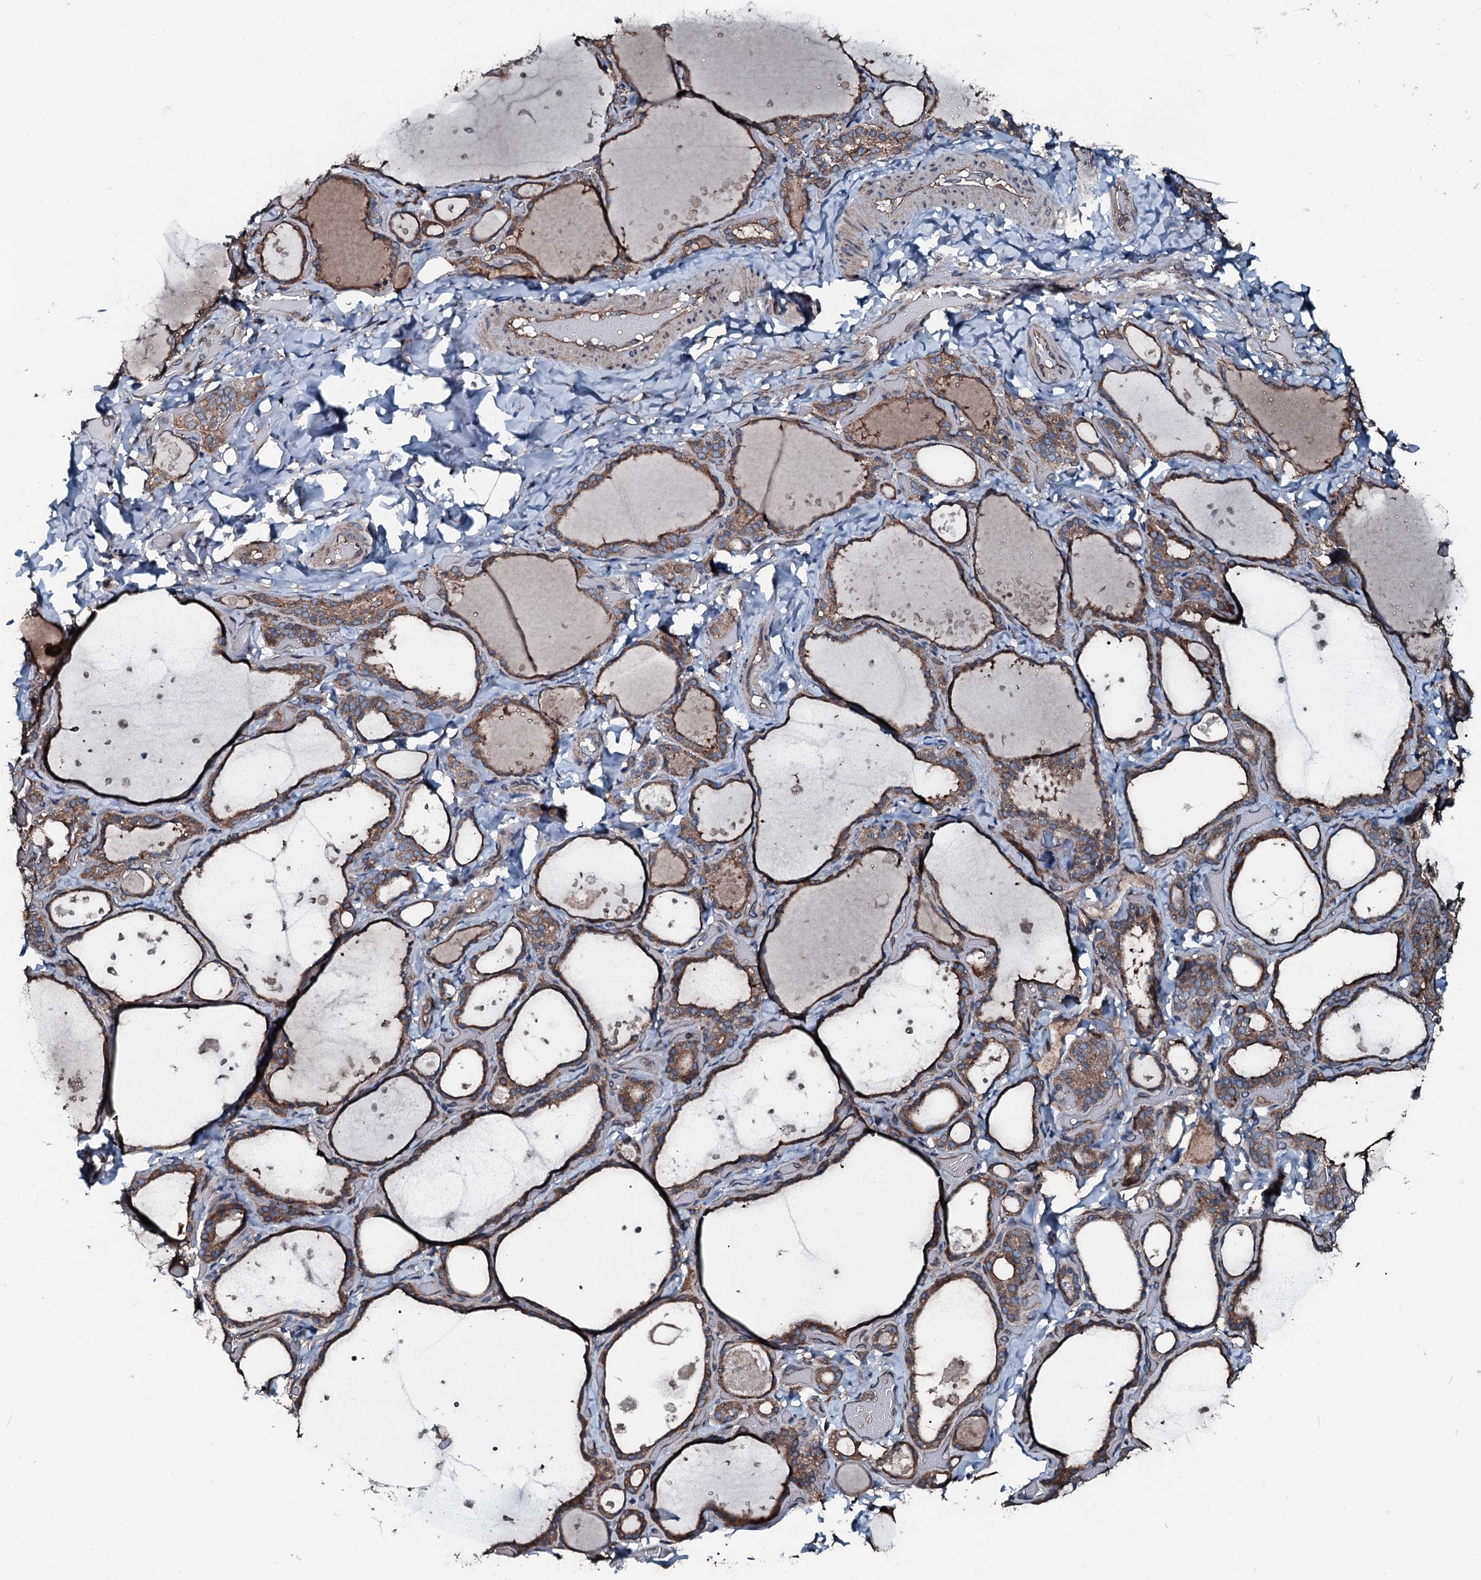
{"staining": {"intensity": "moderate", "quantity": ">75%", "location": "cytoplasmic/membranous"}, "tissue": "thyroid gland", "cell_type": "Glandular cells", "image_type": "normal", "snomed": [{"axis": "morphology", "description": "Normal tissue, NOS"}, {"axis": "topography", "description": "Thyroid gland"}], "caption": "Brown immunohistochemical staining in benign human thyroid gland demonstrates moderate cytoplasmic/membranous expression in about >75% of glandular cells.", "gene": "AARS1", "patient": {"sex": "female", "age": 44}}